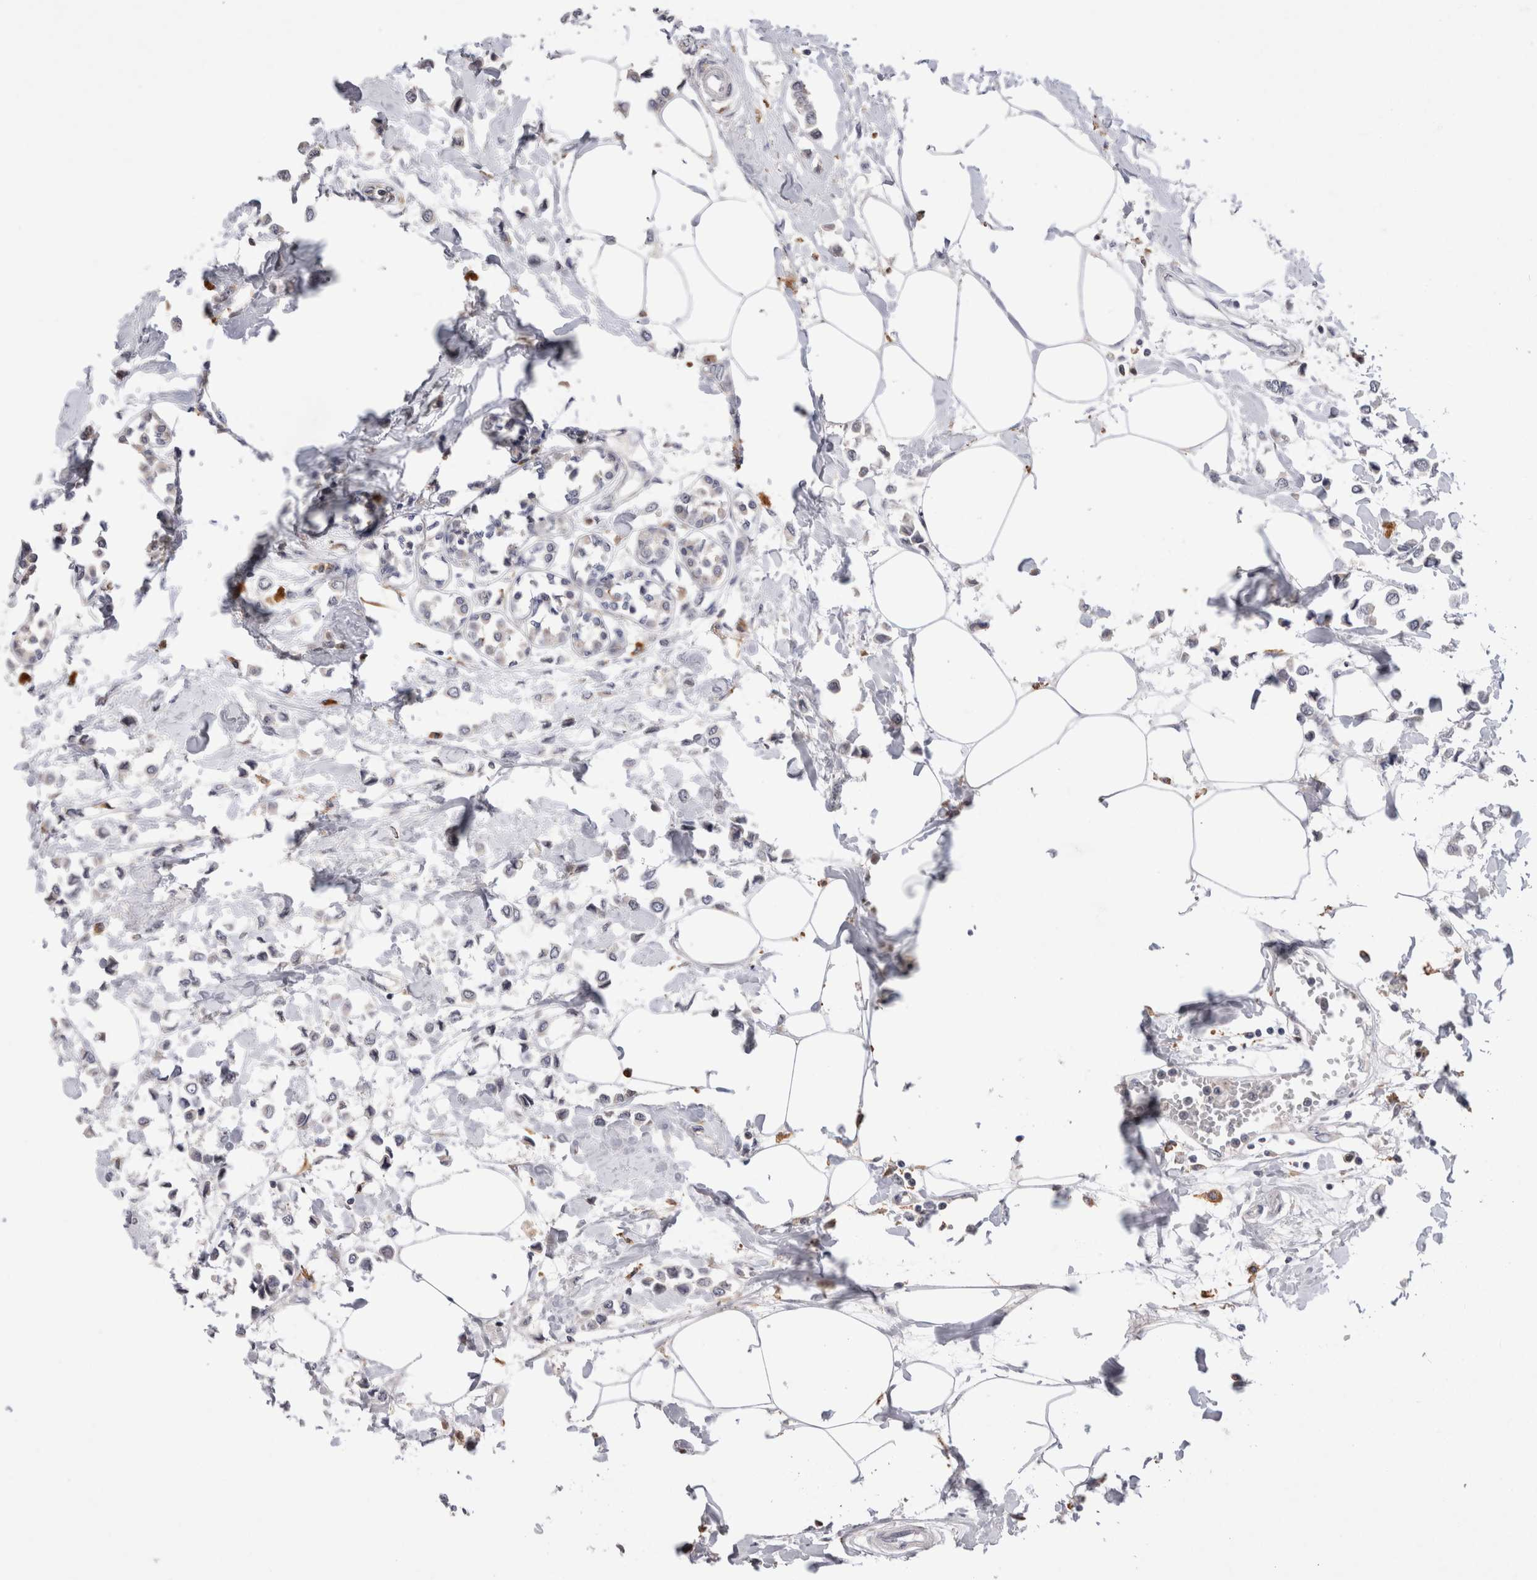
{"staining": {"intensity": "negative", "quantity": "none", "location": "none"}, "tissue": "breast cancer", "cell_type": "Tumor cells", "image_type": "cancer", "snomed": [{"axis": "morphology", "description": "Lobular carcinoma"}, {"axis": "topography", "description": "Breast"}], "caption": "Tumor cells show no significant positivity in lobular carcinoma (breast).", "gene": "VSIG4", "patient": {"sex": "female", "age": 51}}